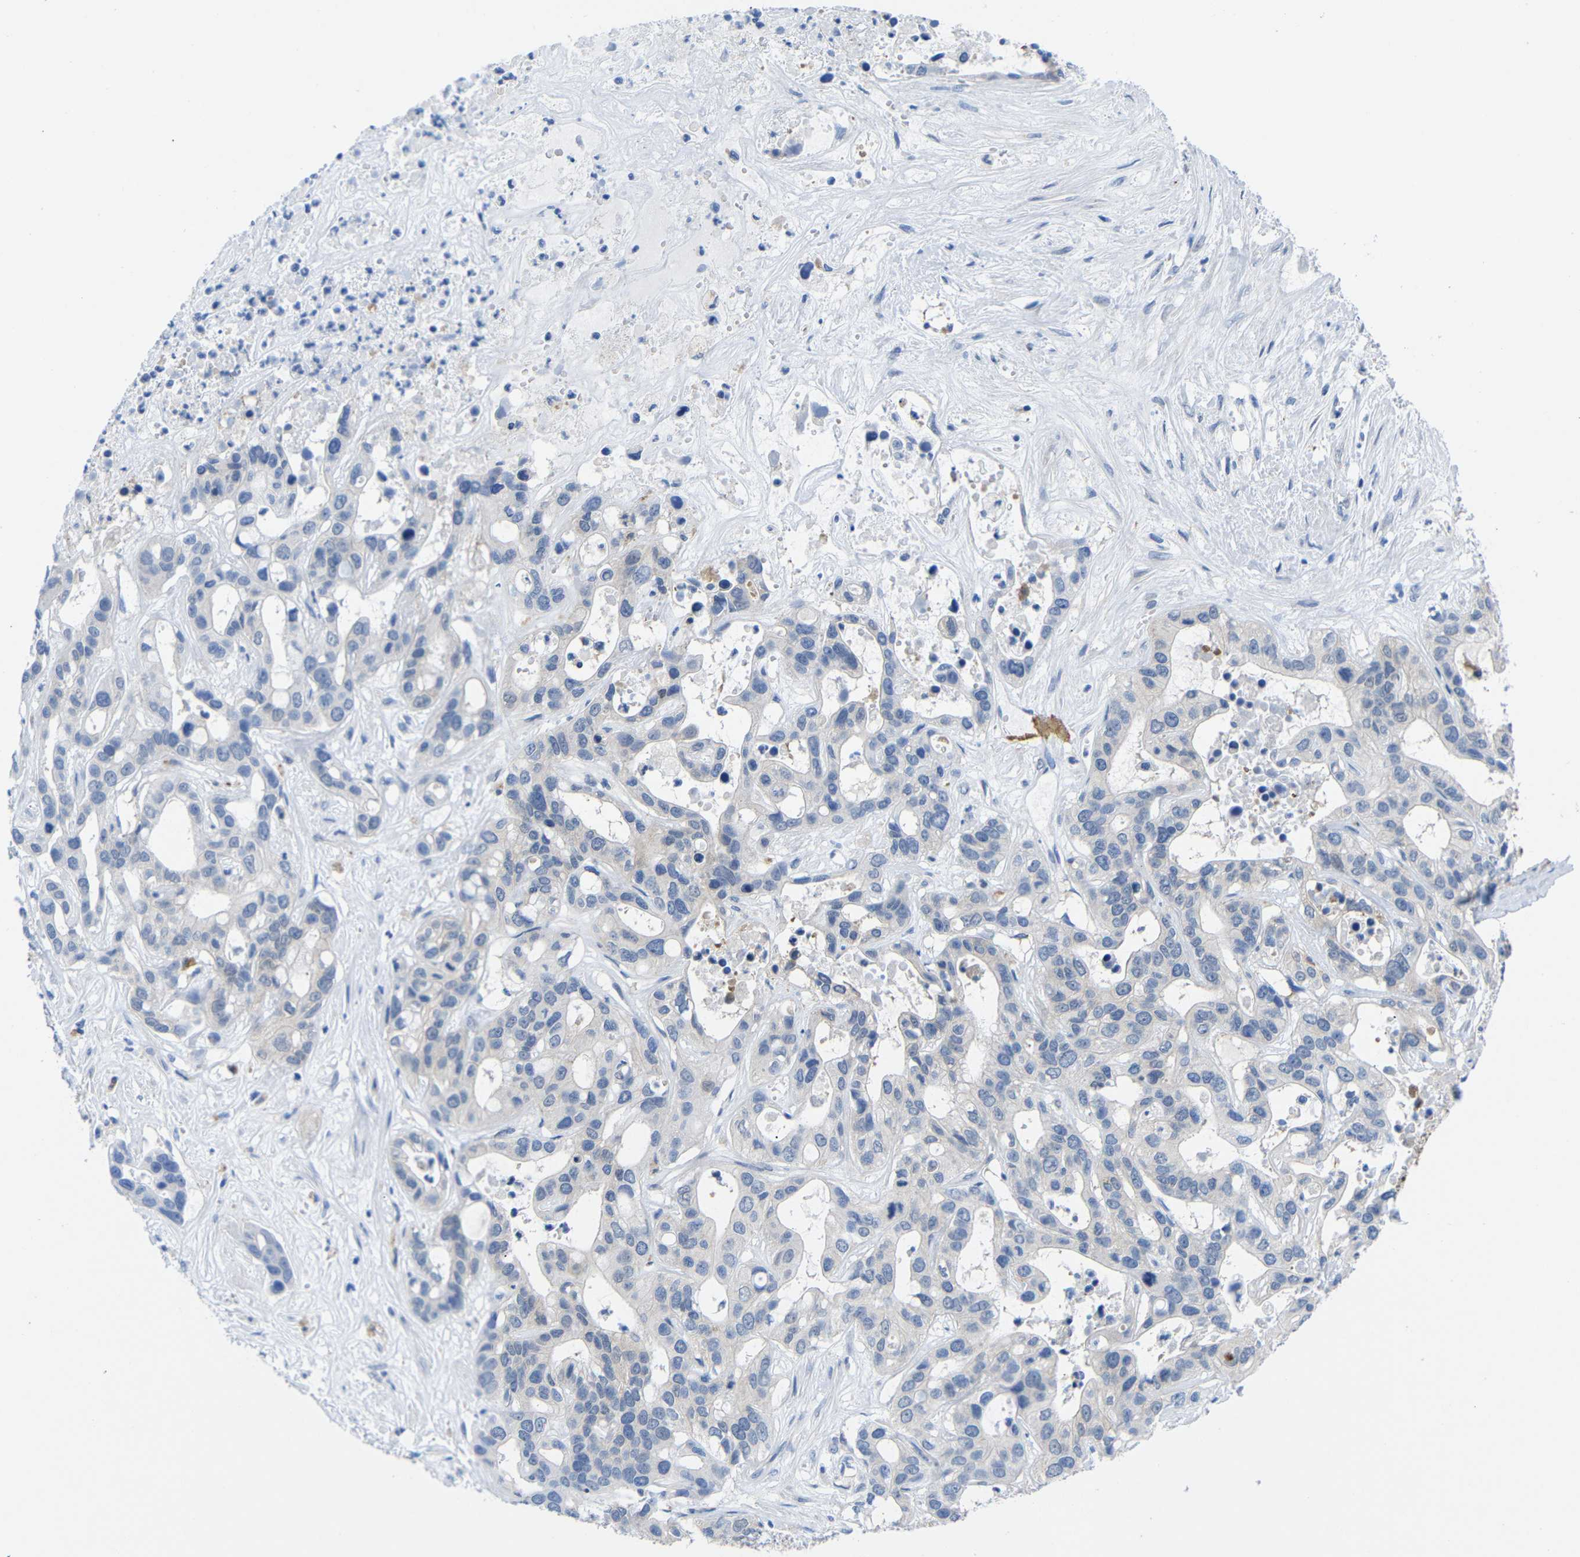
{"staining": {"intensity": "negative", "quantity": "none", "location": "none"}, "tissue": "liver cancer", "cell_type": "Tumor cells", "image_type": "cancer", "snomed": [{"axis": "morphology", "description": "Cholangiocarcinoma"}, {"axis": "topography", "description": "Liver"}], "caption": "DAB (3,3'-diaminobenzidine) immunohistochemical staining of liver cancer (cholangiocarcinoma) exhibits no significant staining in tumor cells.", "gene": "PEBP1", "patient": {"sex": "female", "age": 65}}